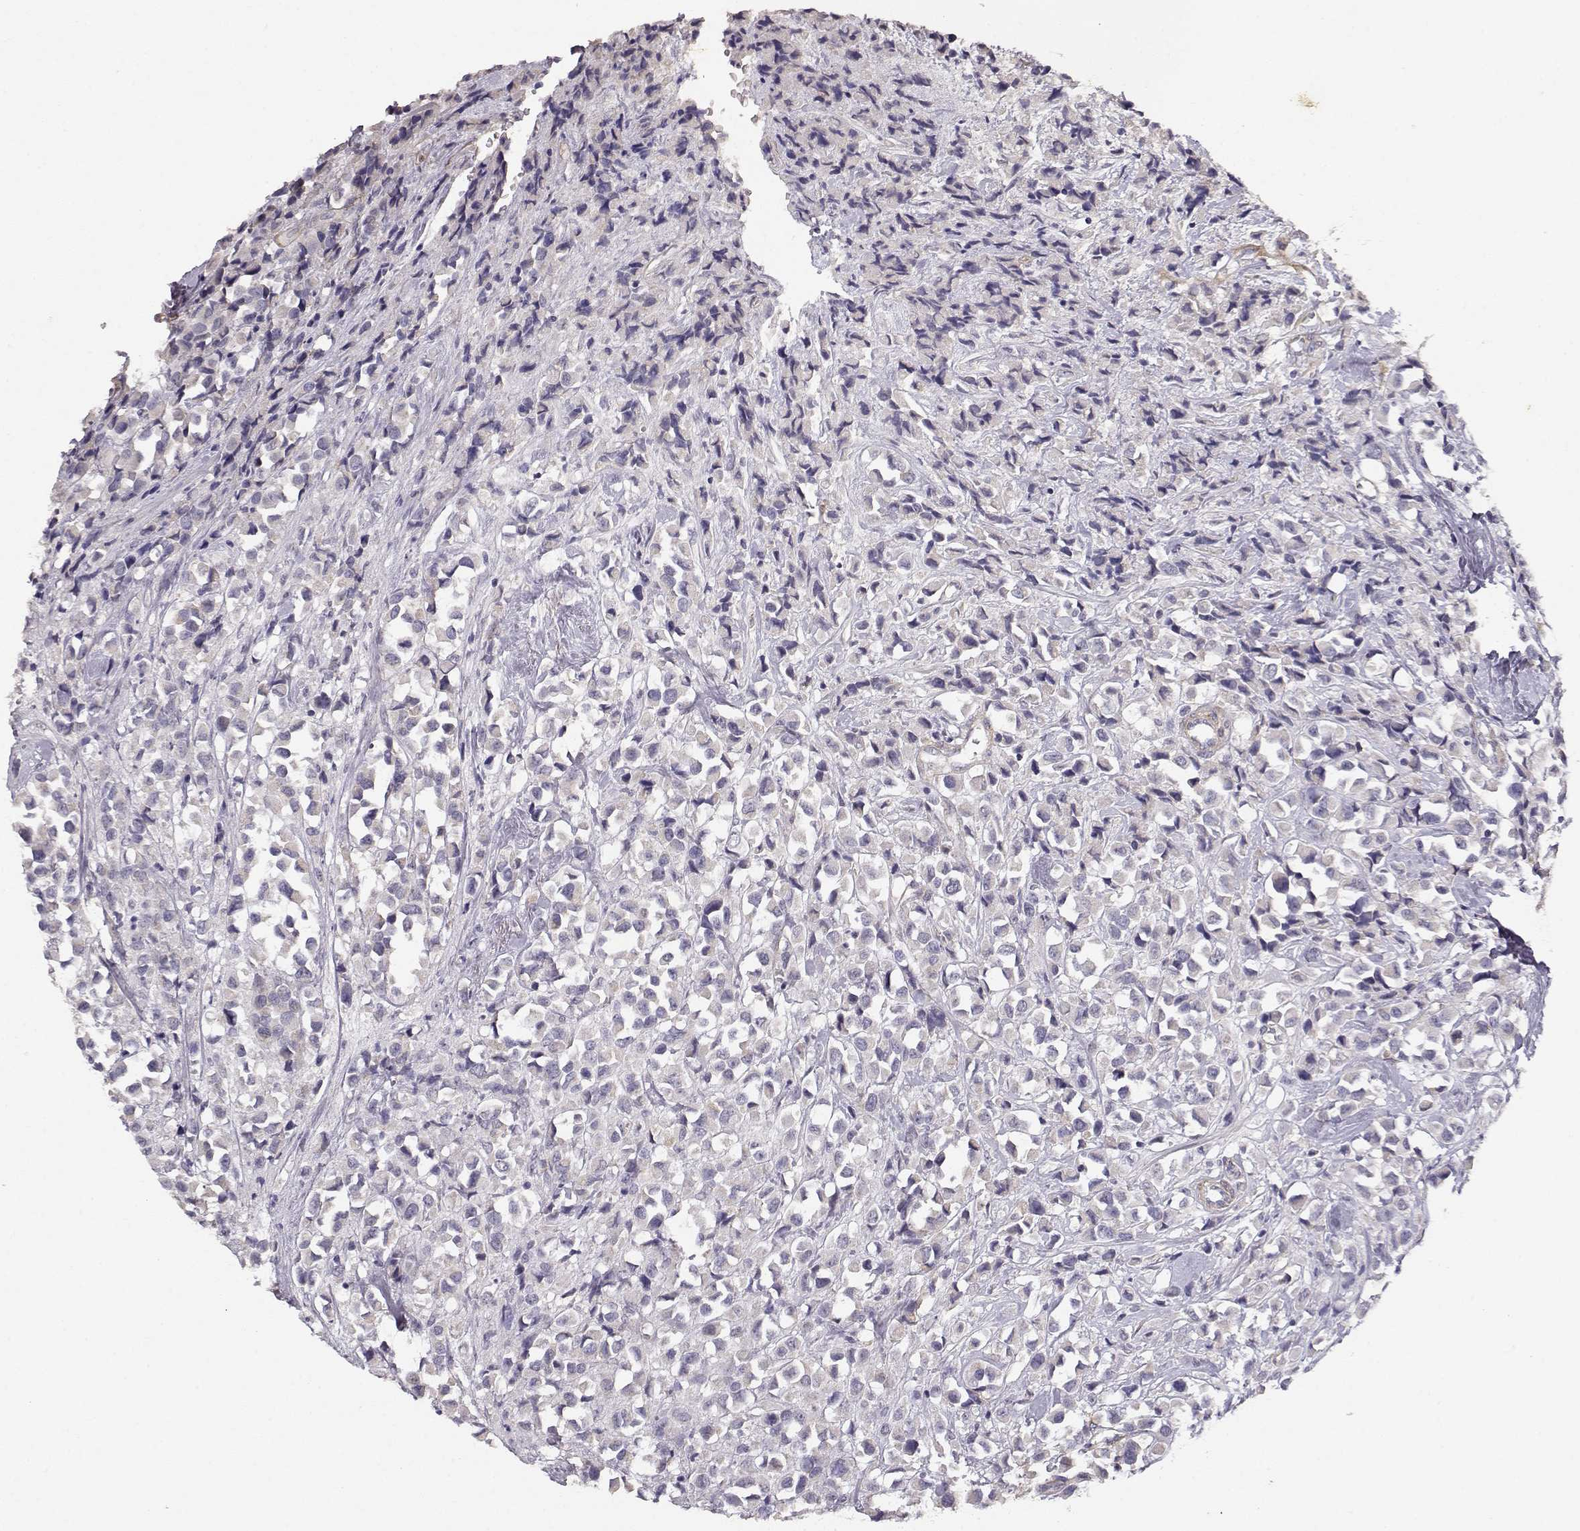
{"staining": {"intensity": "negative", "quantity": "none", "location": "none"}, "tissue": "breast cancer", "cell_type": "Tumor cells", "image_type": "cancer", "snomed": [{"axis": "morphology", "description": "Duct carcinoma"}, {"axis": "topography", "description": "Breast"}], "caption": "Tumor cells are negative for protein expression in human breast cancer (infiltrating ductal carcinoma). The staining was performed using DAB (3,3'-diaminobenzidine) to visualize the protein expression in brown, while the nuclei were stained in blue with hematoxylin (Magnification: 20x).", "gene": "LAMA5", "patient": {"sex": "female", "age": 61}}